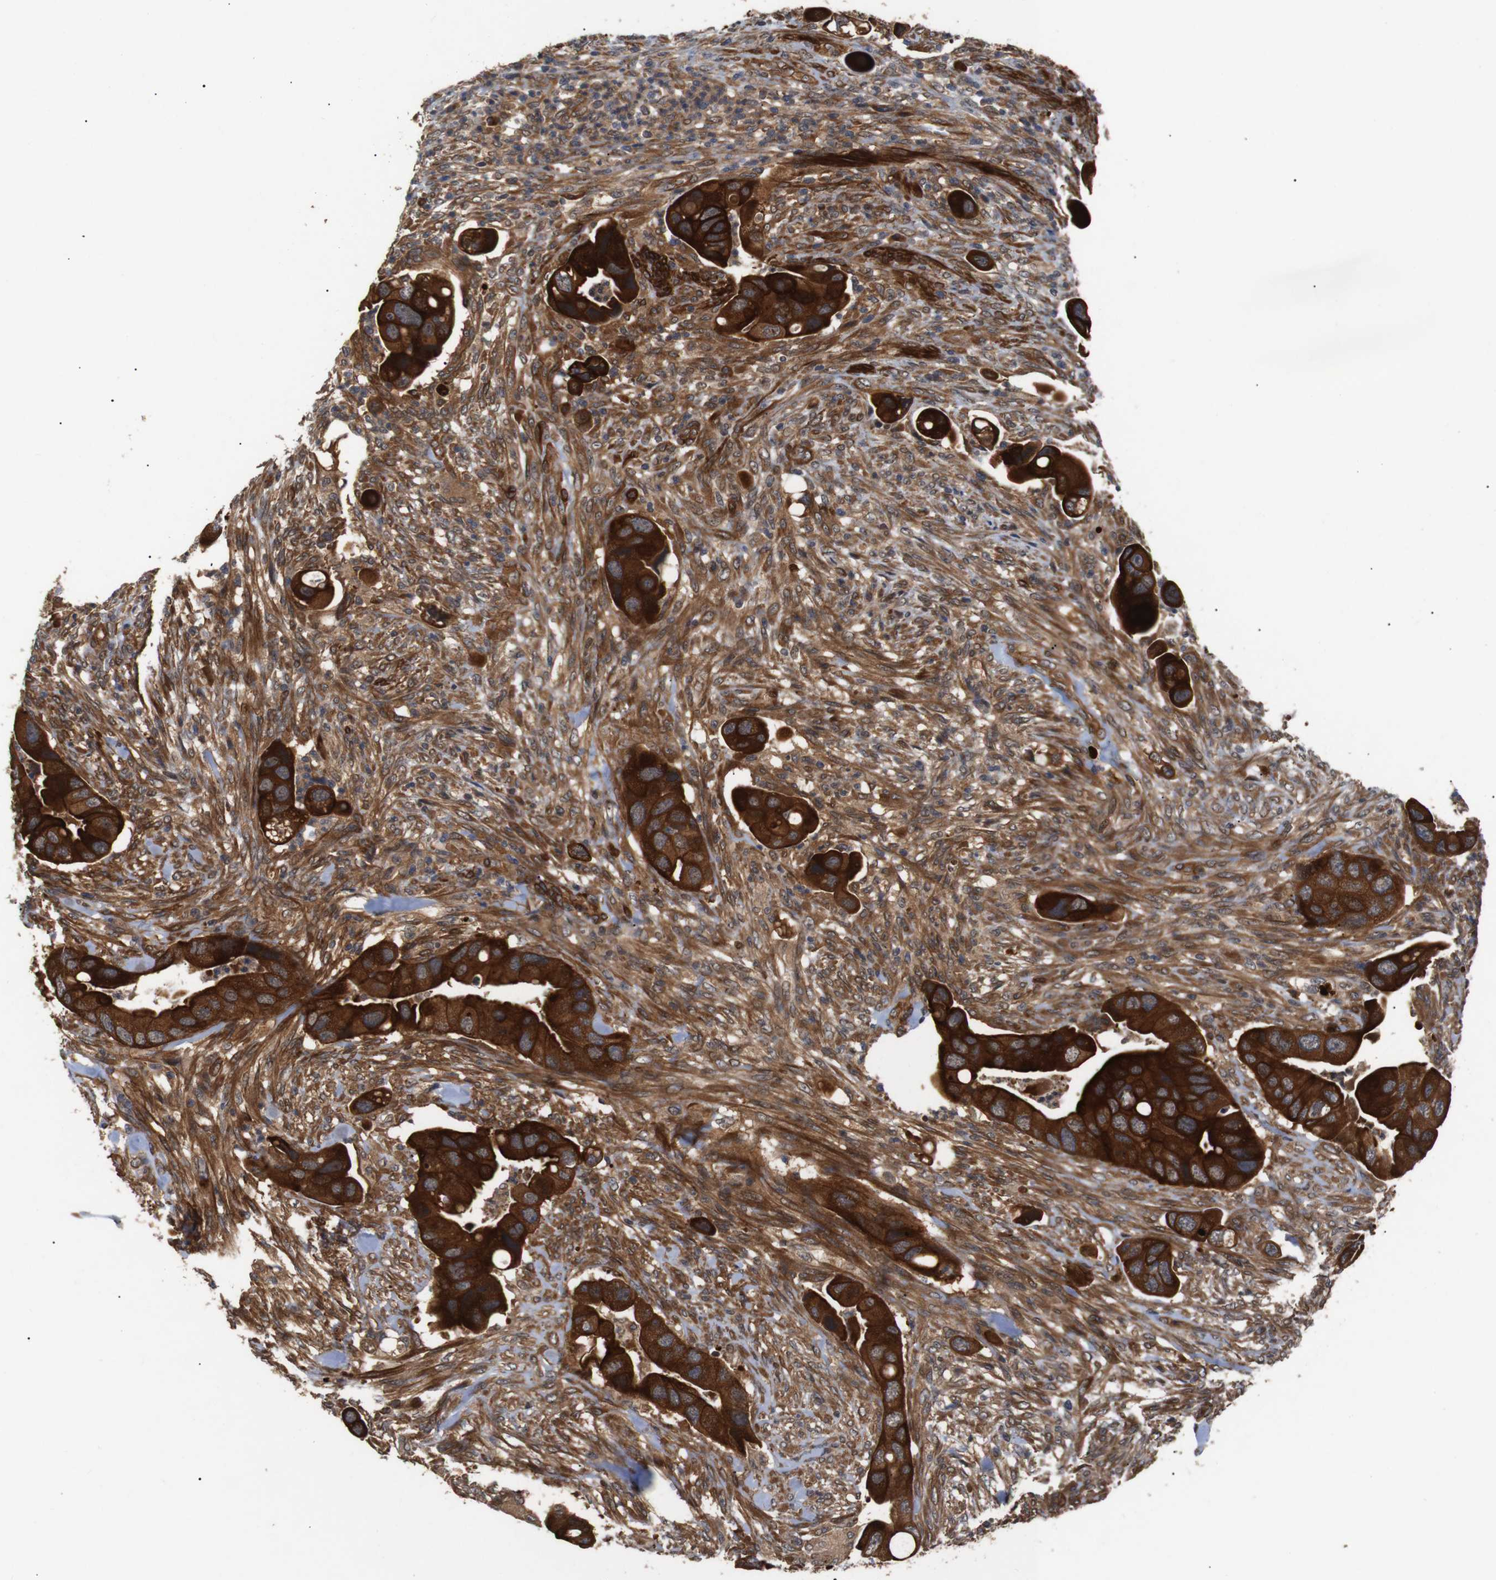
{"staining": {"intensity": "strong", "quantity": ">75%", "location": "cytoplasmic/membranous"}, "tissue": "colorectal cancer", "cell_type": "Tumor cells", "image_type": "cancer", "snomed": [{"axis": "morphology", "description": "Adenocarcinoma, NOS"}, {"axis": "topography", "description": "Rectum"}], "caption": "A photomicrograph of colorectal cancer (adenocarcinoma) stained for a protein shows strong cytoplasmic/membranous brown staining in tumor cells.", "gene": "PAWR", "patient": {"sex": "female", "age": 57}}